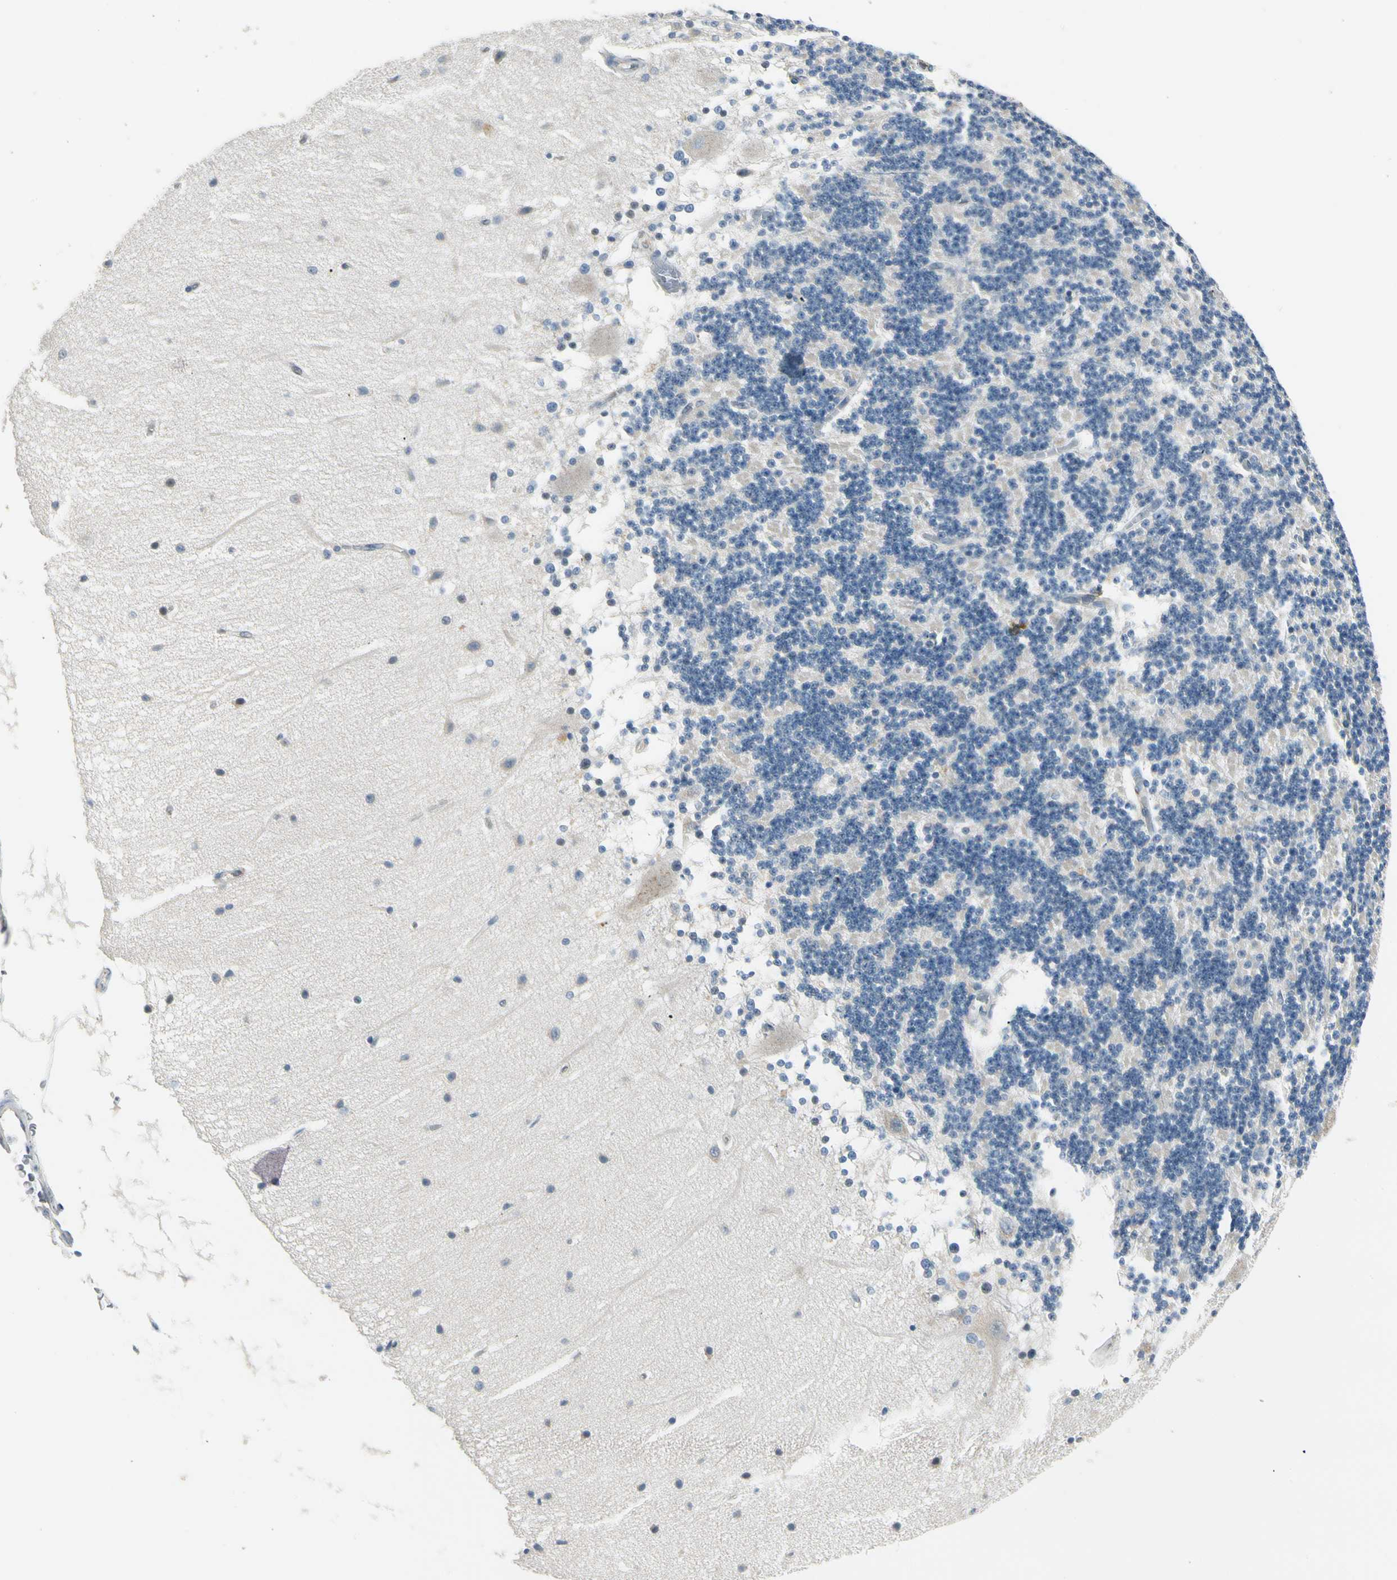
{"staining": {"intensity": "weak", "quantity": "<25%", "location": "cytoplasmic/membranous"}, "tissue": "cerebellum", "cell_type": "Cells in granular layer", "image_type": "normal", "snomed": [{"axis": "morphology", "description": "Normal tissue, NOS"}, {"axis": "topography", "description": "Cerebellum"}], "caption": "High power microscopy image of an IHC micrograph of unremarkable cerebellum, revealing no significant expression in cells in granular layer.", "gene": "MANSC1", "patient": {"sex": "female", "age": 54}}